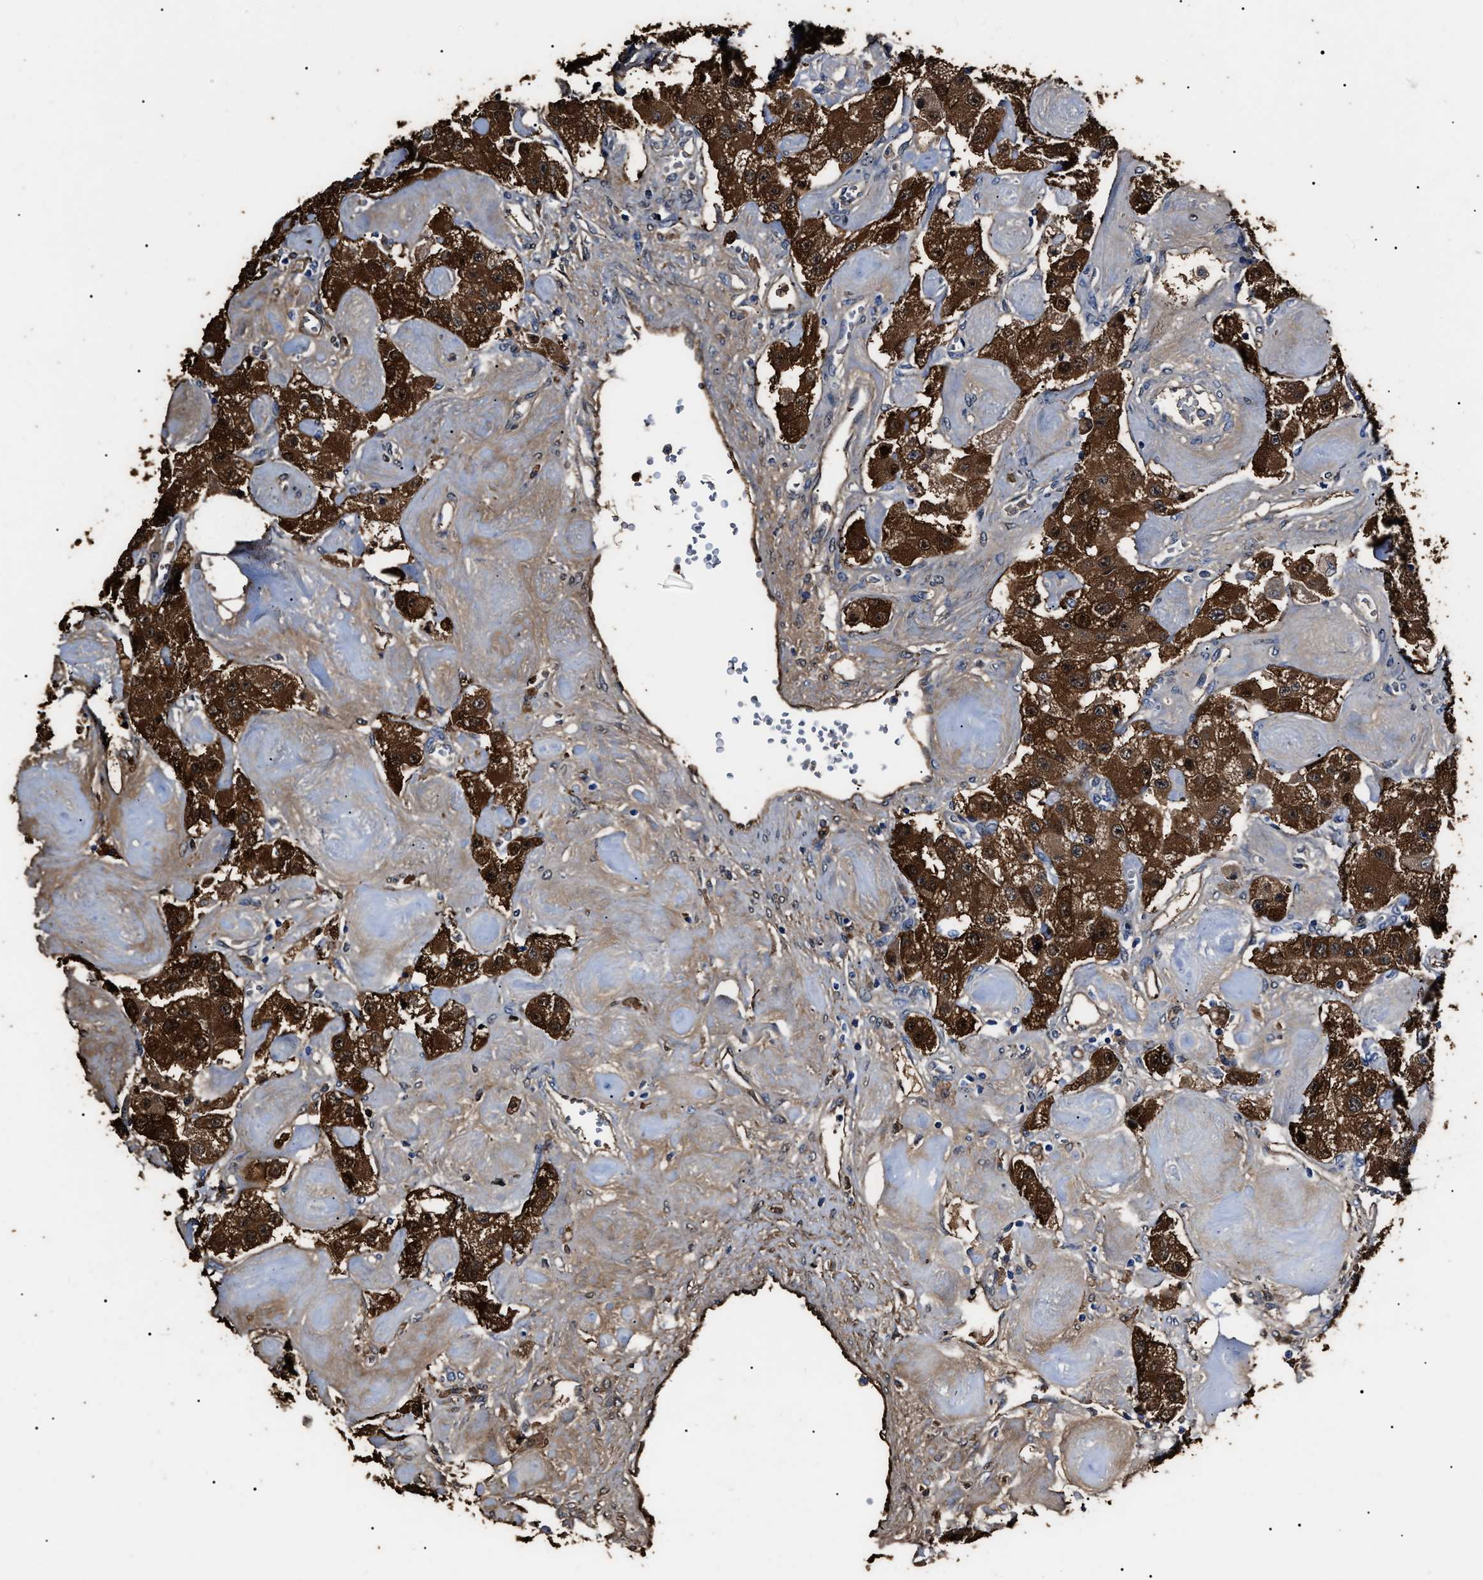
{"staining": {"intensity": "strong", "quantity": ">75%", "location": "cytoplasmic/membranous"}, "tissue": "carcinoid", "cell_type": "Tumor cells", "image_type": "cancer", "snomed": [{"axis": "morphology", "description": "Carcinoid, malignant, NOS"}, {"axis": "topography", "description": "Pancreas"}], "caption": "Carcinoid stained for a protein (brown) displays strong cytoplasmic/membranous positive staining in approximately >75% of tumor cells.", "gene": "ALDH1A1", "patient": {"sex": "male", "age": 41}}